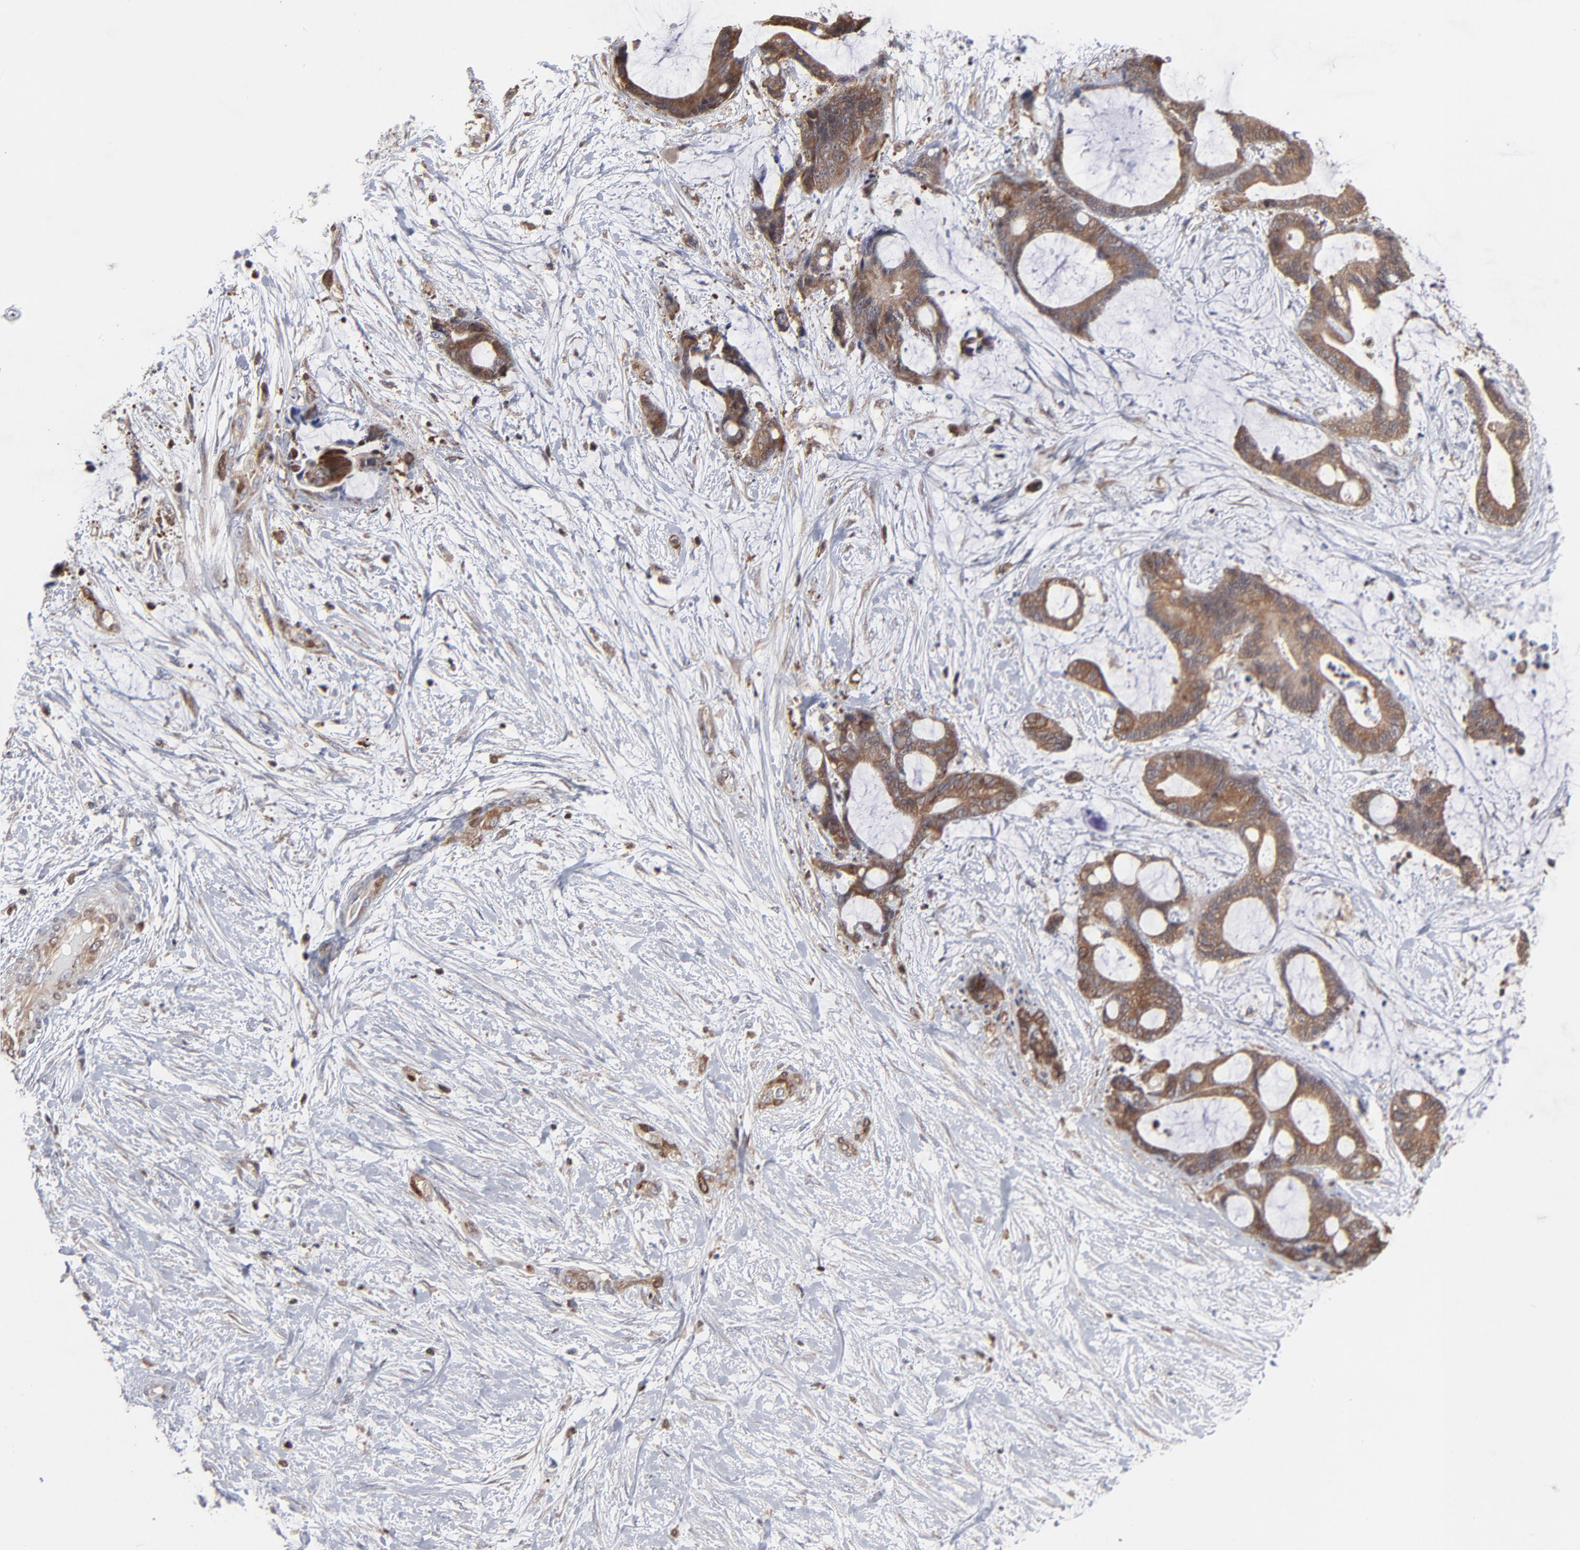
{"staining": {"intensity": "moderate", "quantity": ">75%", "location": "cytoplasmic/membranous"}, "tissue": "liver cancer", "cell_type": "Tumor cells", "image_type": "cancer", "snomed": [{"axis": "morphology", "description": "Cholangiocarcinoma"}, {"axis": "topography", "description": "Liver"}], "caption": "Moderate cytoplasmic/membranous positivity for a protein is identified in about >75% of tumor cells of liver cholangiocarcinoma using IHC.", "gene": "MAP2K1", "patient": {"sex": "female", "age": 73}}